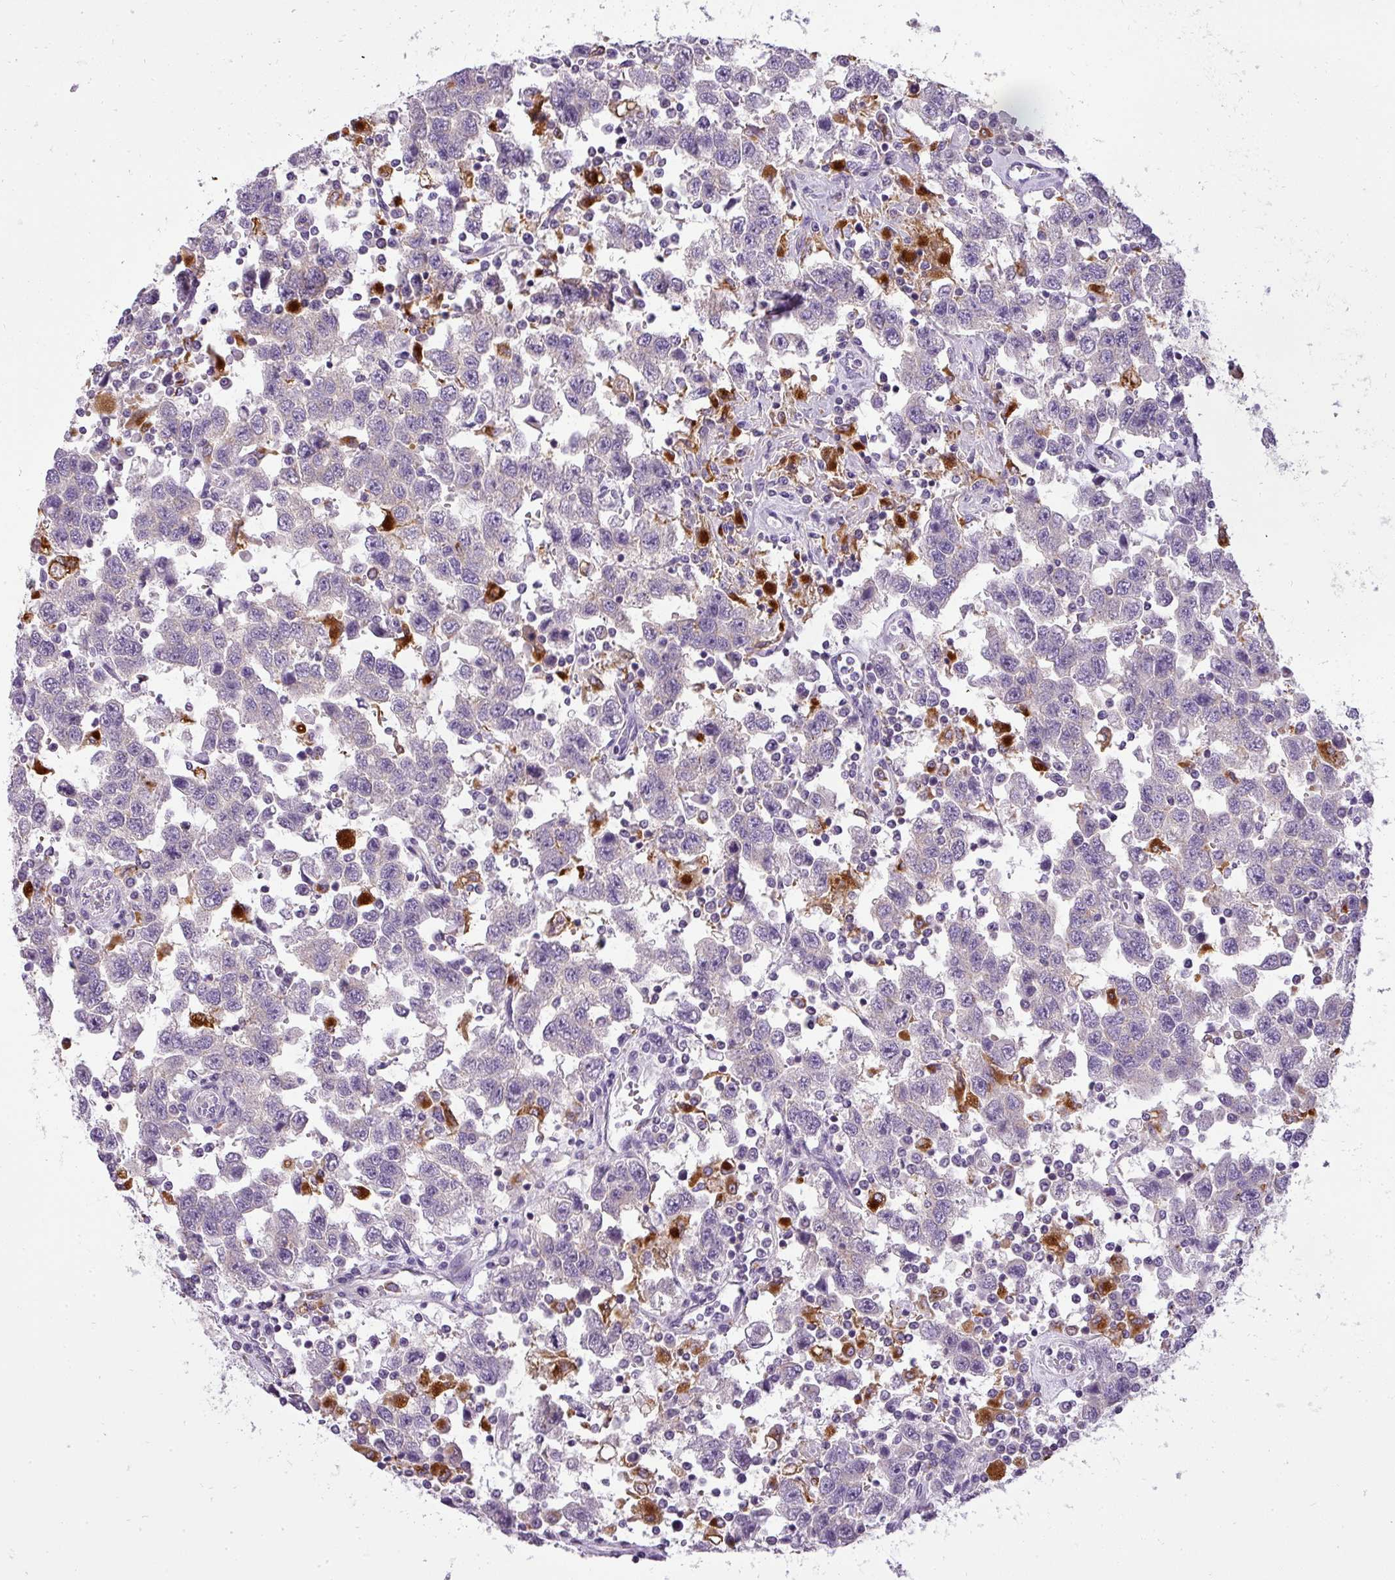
{"staining": {"intensity": "negative", "quantity": "none", "location": "none"}, "tissue": "testis cancer", "cell_type": "Tumor cells", "image_type": "cancer", "snomed": [{"axis": "morphology", "description": "Seminoma, NOS"}, {"axis": "topography", "description": "Testis"}], "caption": "Seminoma (testis) was stained to show a protein in brown. There is no significant positivity in tumor cells.", "gene": "ATP6V1D", "patient": {"sex": "male", "age": 41}}